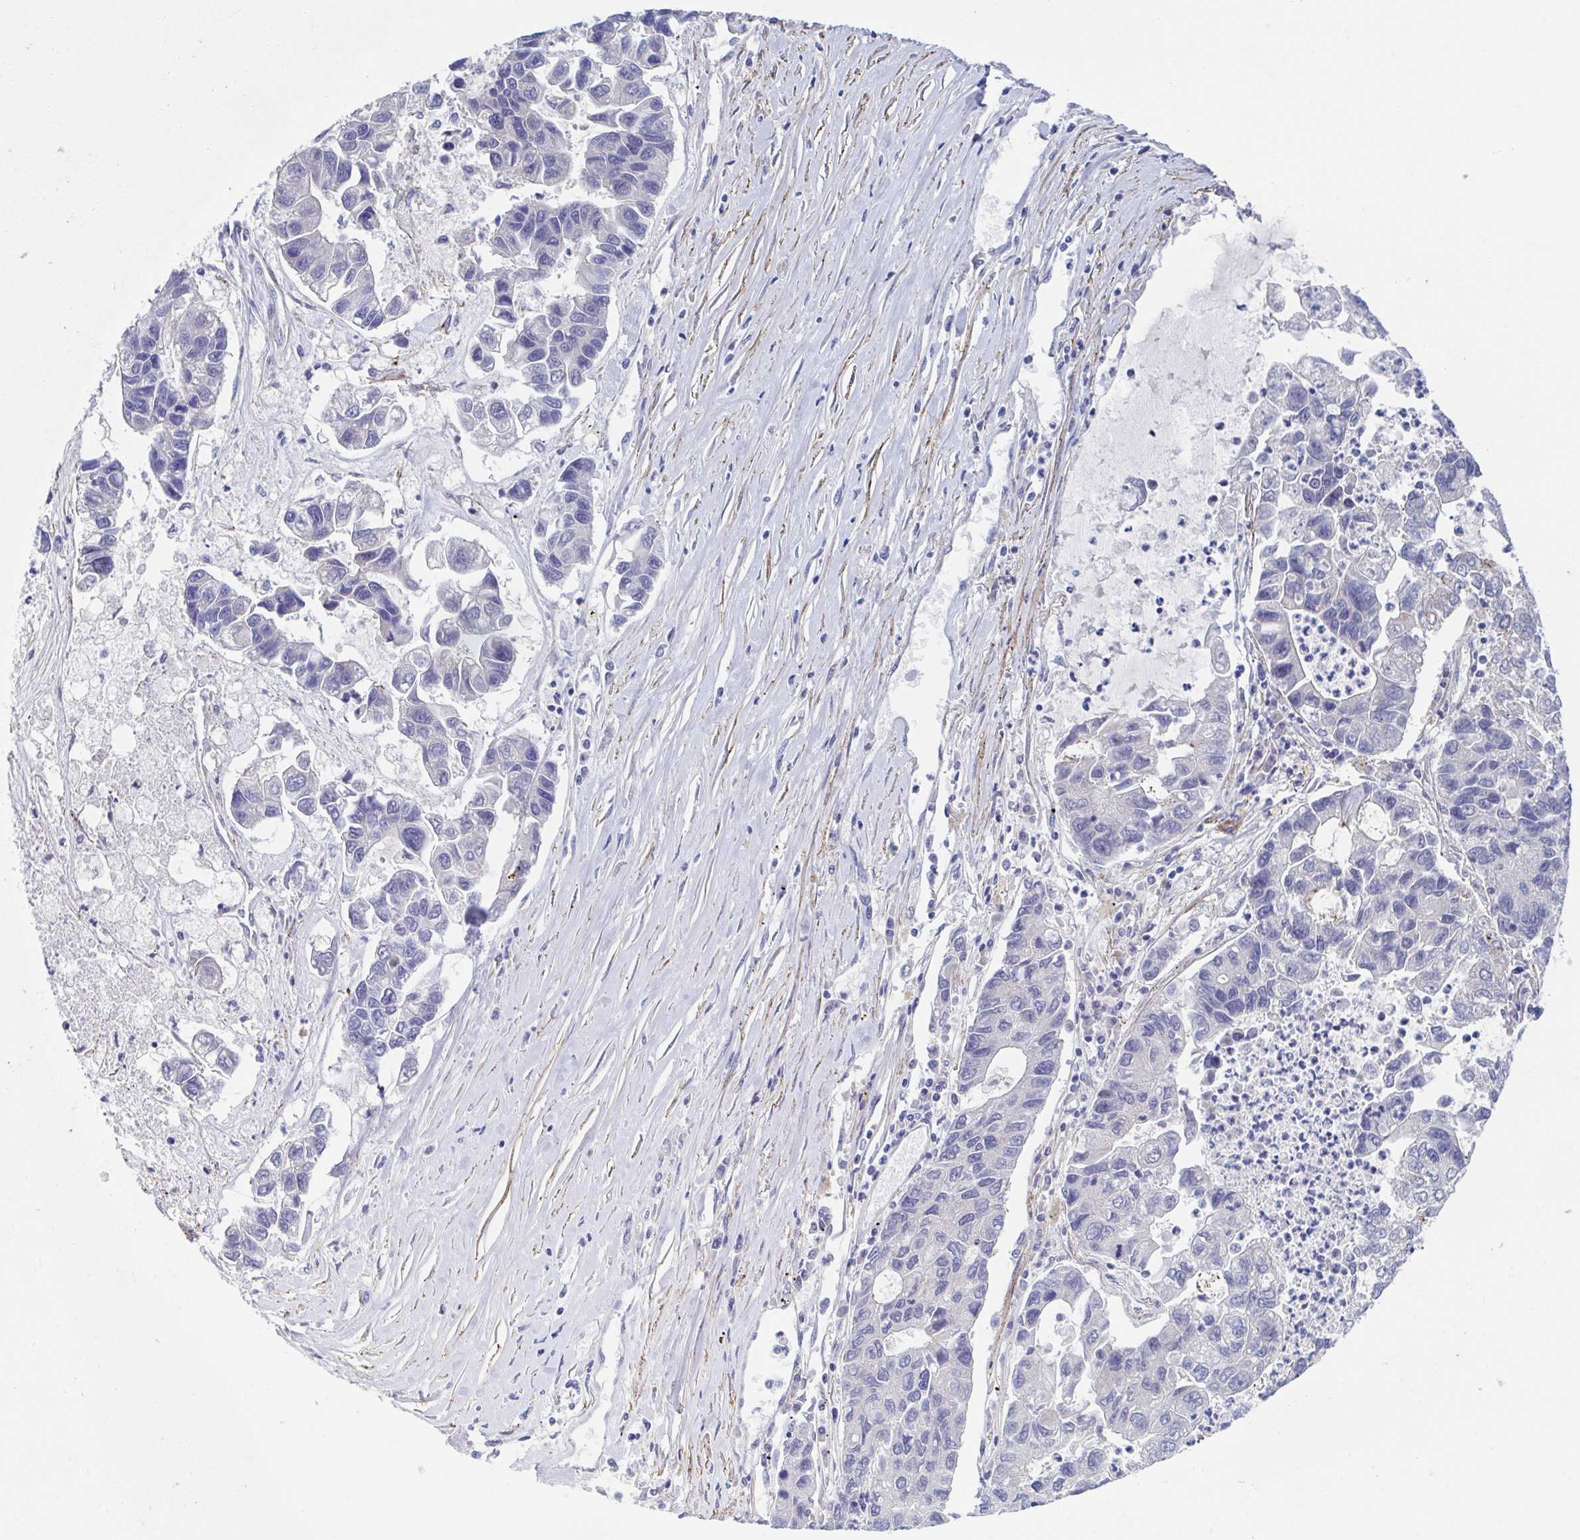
{"staining": {"intensity": "negative", "quantity": "none", "location": "none"}, "tissue": "lung cancer", "cell_type": "Tumor cells", "image_type": "cancer", "snomed": [{"axis": "morphology", "description": "Adenocarcinoma, NOS"}, {"axis": "topography", "description": "Bronchus"}, {"axis": "topography", "description": "Lung"}], "caption": "IHC micrograph of neoplastic tissue: human lung adenocarcinoma stained with DAB exhibits no significant protein expression in tumor cells.", "gene": "CDH2", "patient": {"sex": "female", "age": 51}}